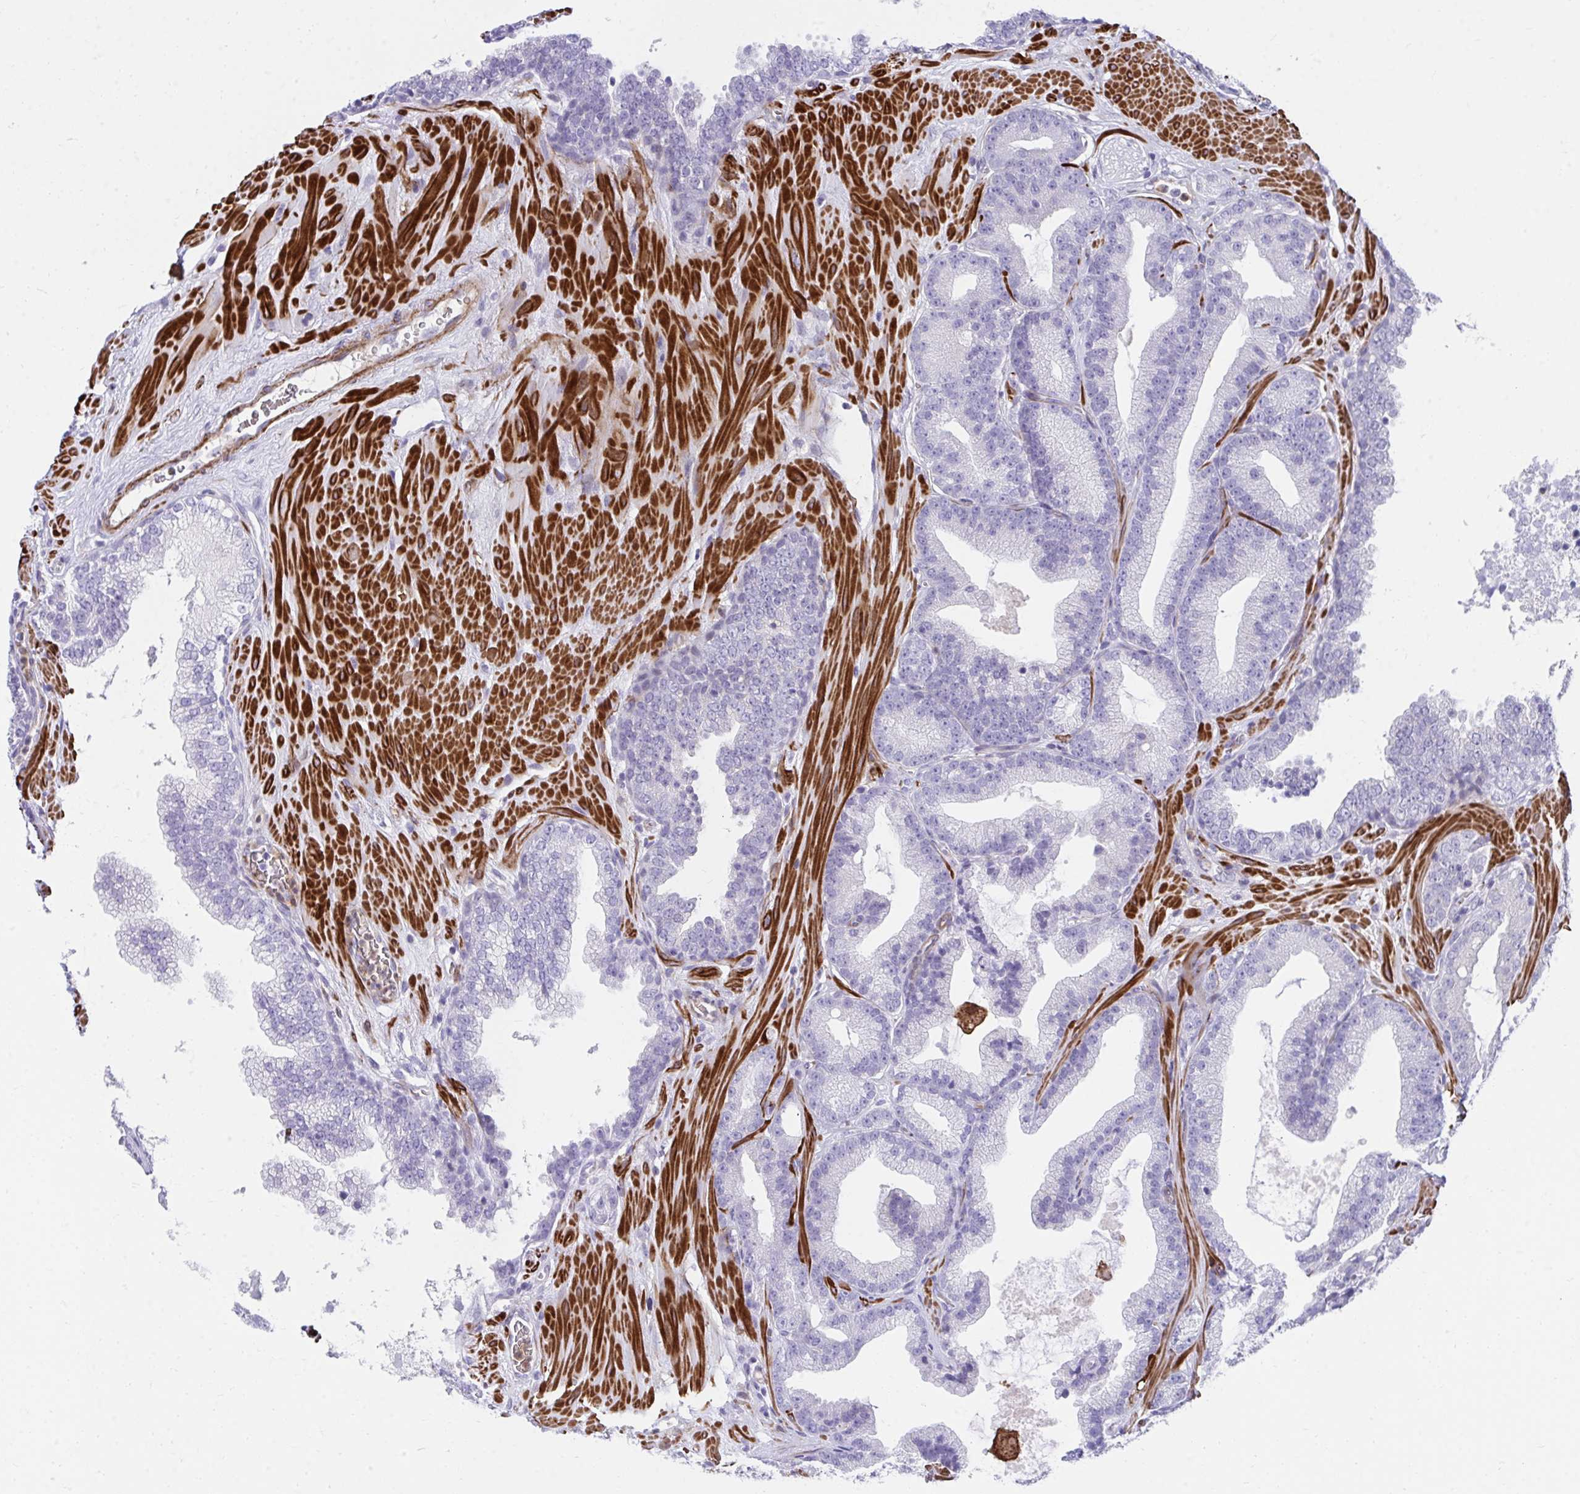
{"staining": {"intensity": "negative", "quantity": "none", "location": "none"}, "tissue": "prostate cancer", "cell_type": "Tumor cells", "image_type": "cancer", "snomed": [{"axis": "morphology", "description": "Adenocarcinoma, High grade"}, {"axis": "topography", "description": "Prostate"}], "caption": "High power microscopy image of an IHC image of prostate cancer (adenocarcinoma (high-grade)), revealing no significant staining in tumor cells.", "gene": "CSTB", "patient": {"sex": "male", "age": 65}}